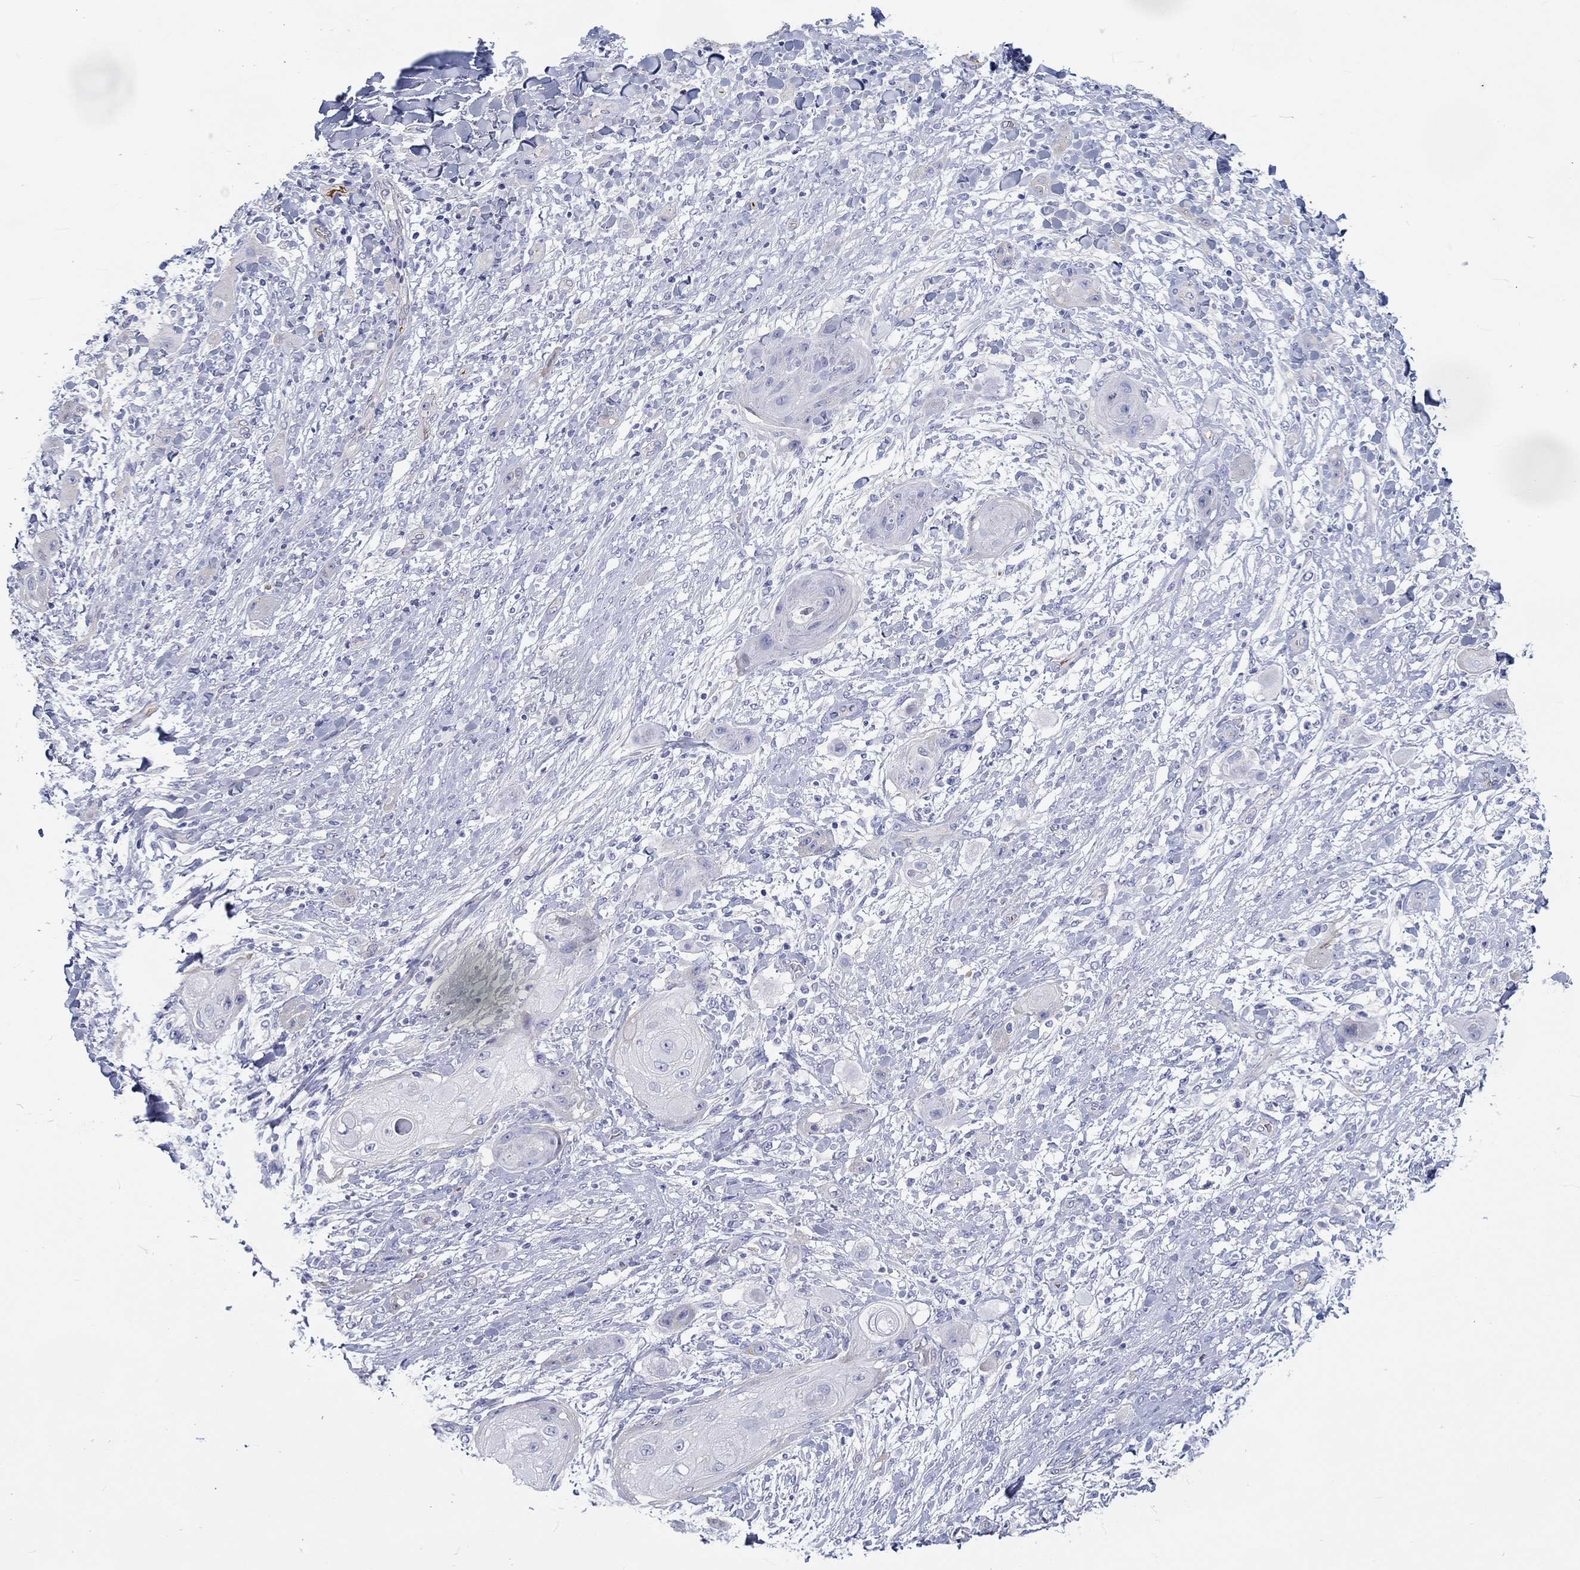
{"staining": {"intensity": "negative", "quantity": "none", "location": "none"}, "tissue": "skin cancer", "cell_type": "Tumor cells", "image_type": "cancer", "snomed": [{"axis": "morphology", "description": "Squamous cell carcinoma, NOS"}, {"axis": "topography", "description": "Skin"}], "caption": "Immunohistochemistry image of human skin squamous cell carcinoma stained for a protein (brown), which reveals no positivity in tumor cells.", "gene": "CDY2B", "patient": {"sex": "male", "age": 62}}